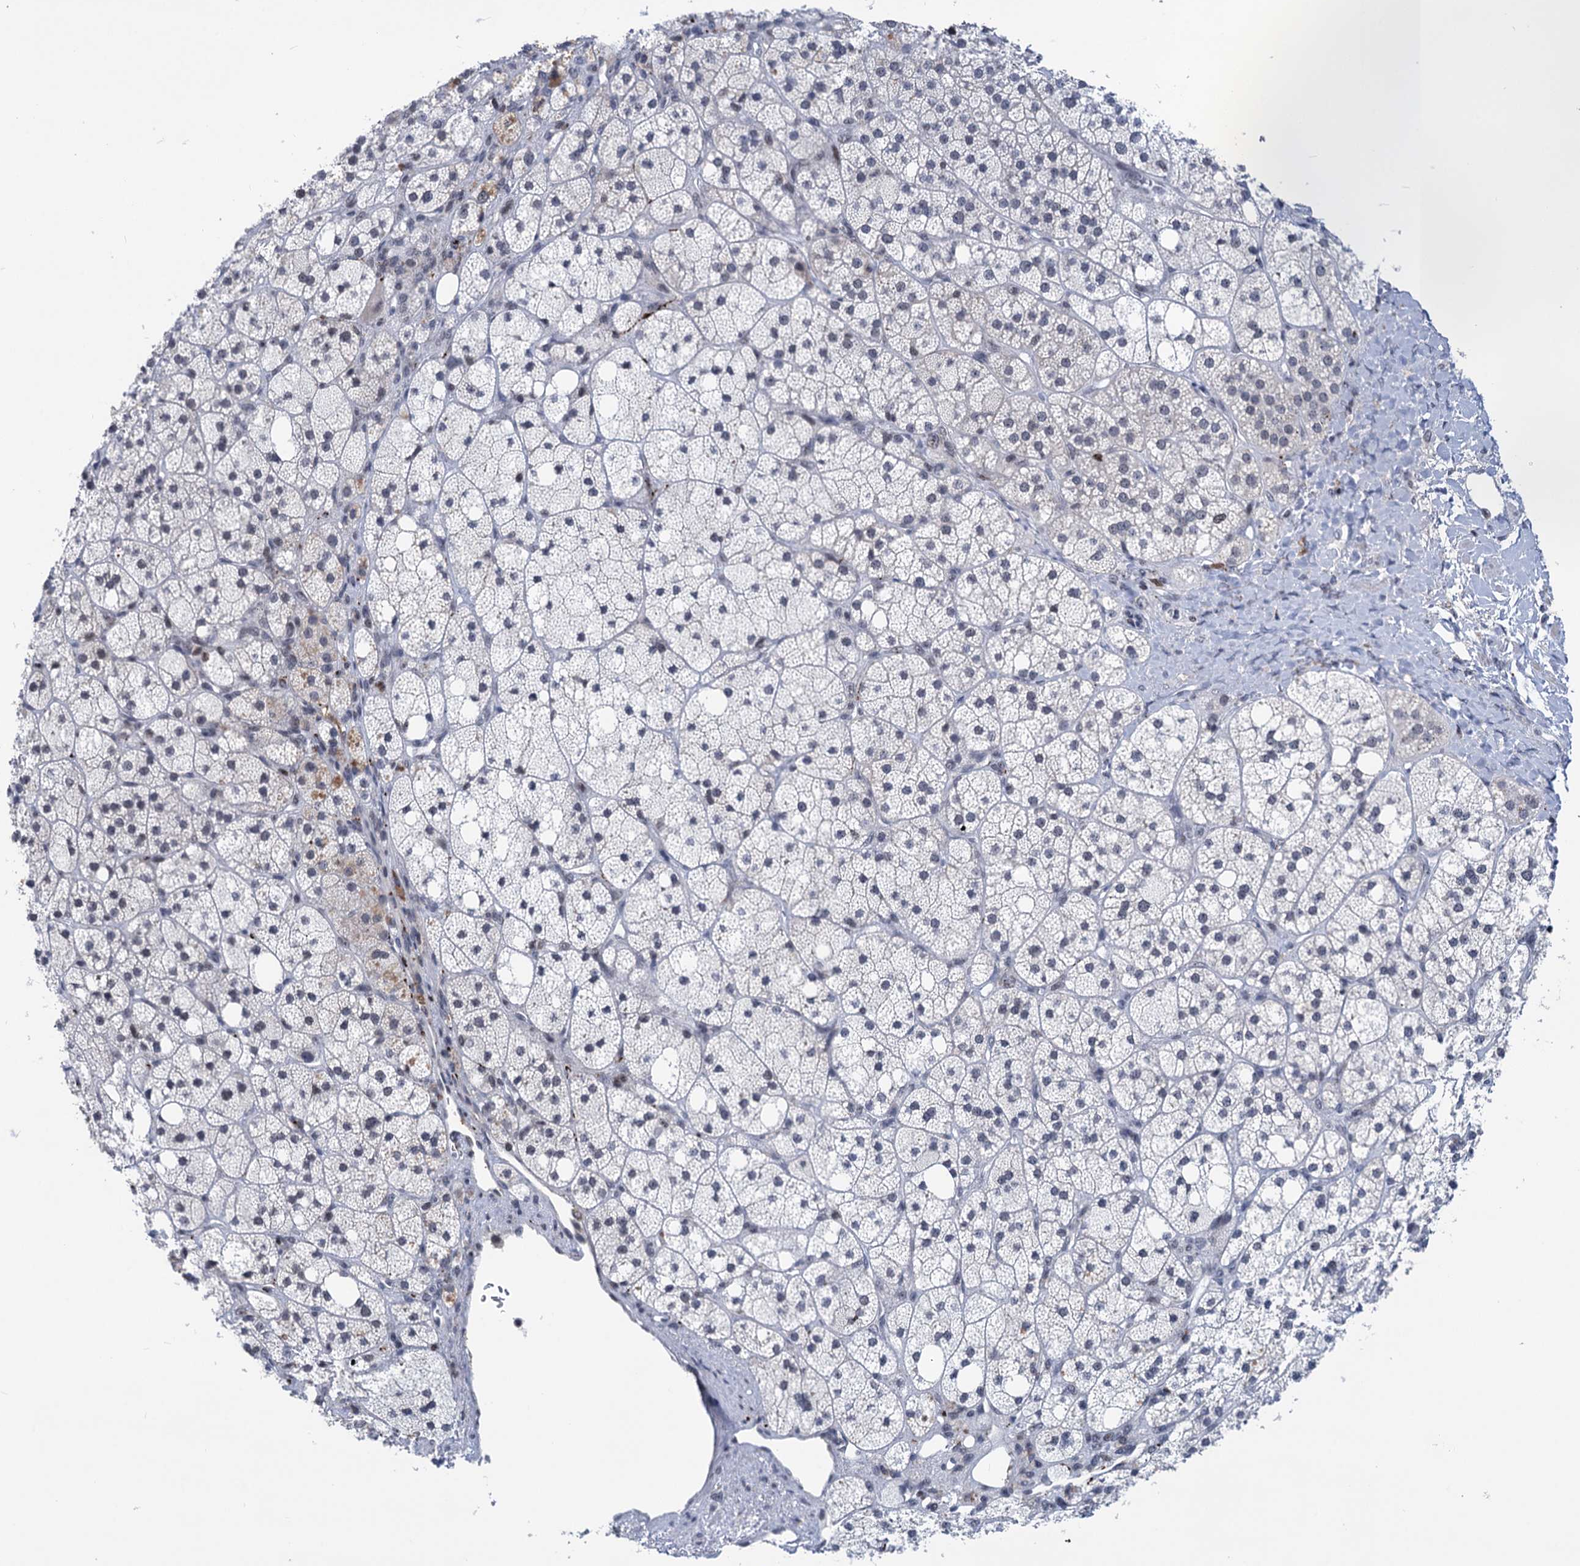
{"staining": {"intensity": "negative", "quantity": "none", "location": "none"}, "tissue": "adrenal gland", "cell_type": "Glandular cells", "image_type": "normal", "snomed": [{"axis": "morphology", "description": "Normal tissue, NOS"}, {"axis": "topography", "description": "Adrenal gland"}], "caption": "This is a histopathology image of immunohistochemistry (IHC) staining of normal adrenal gland, which shows no positivity in glandular cells.", "gene": "ZCCHC10", "patient": {"sex": "male", "age": 61}}